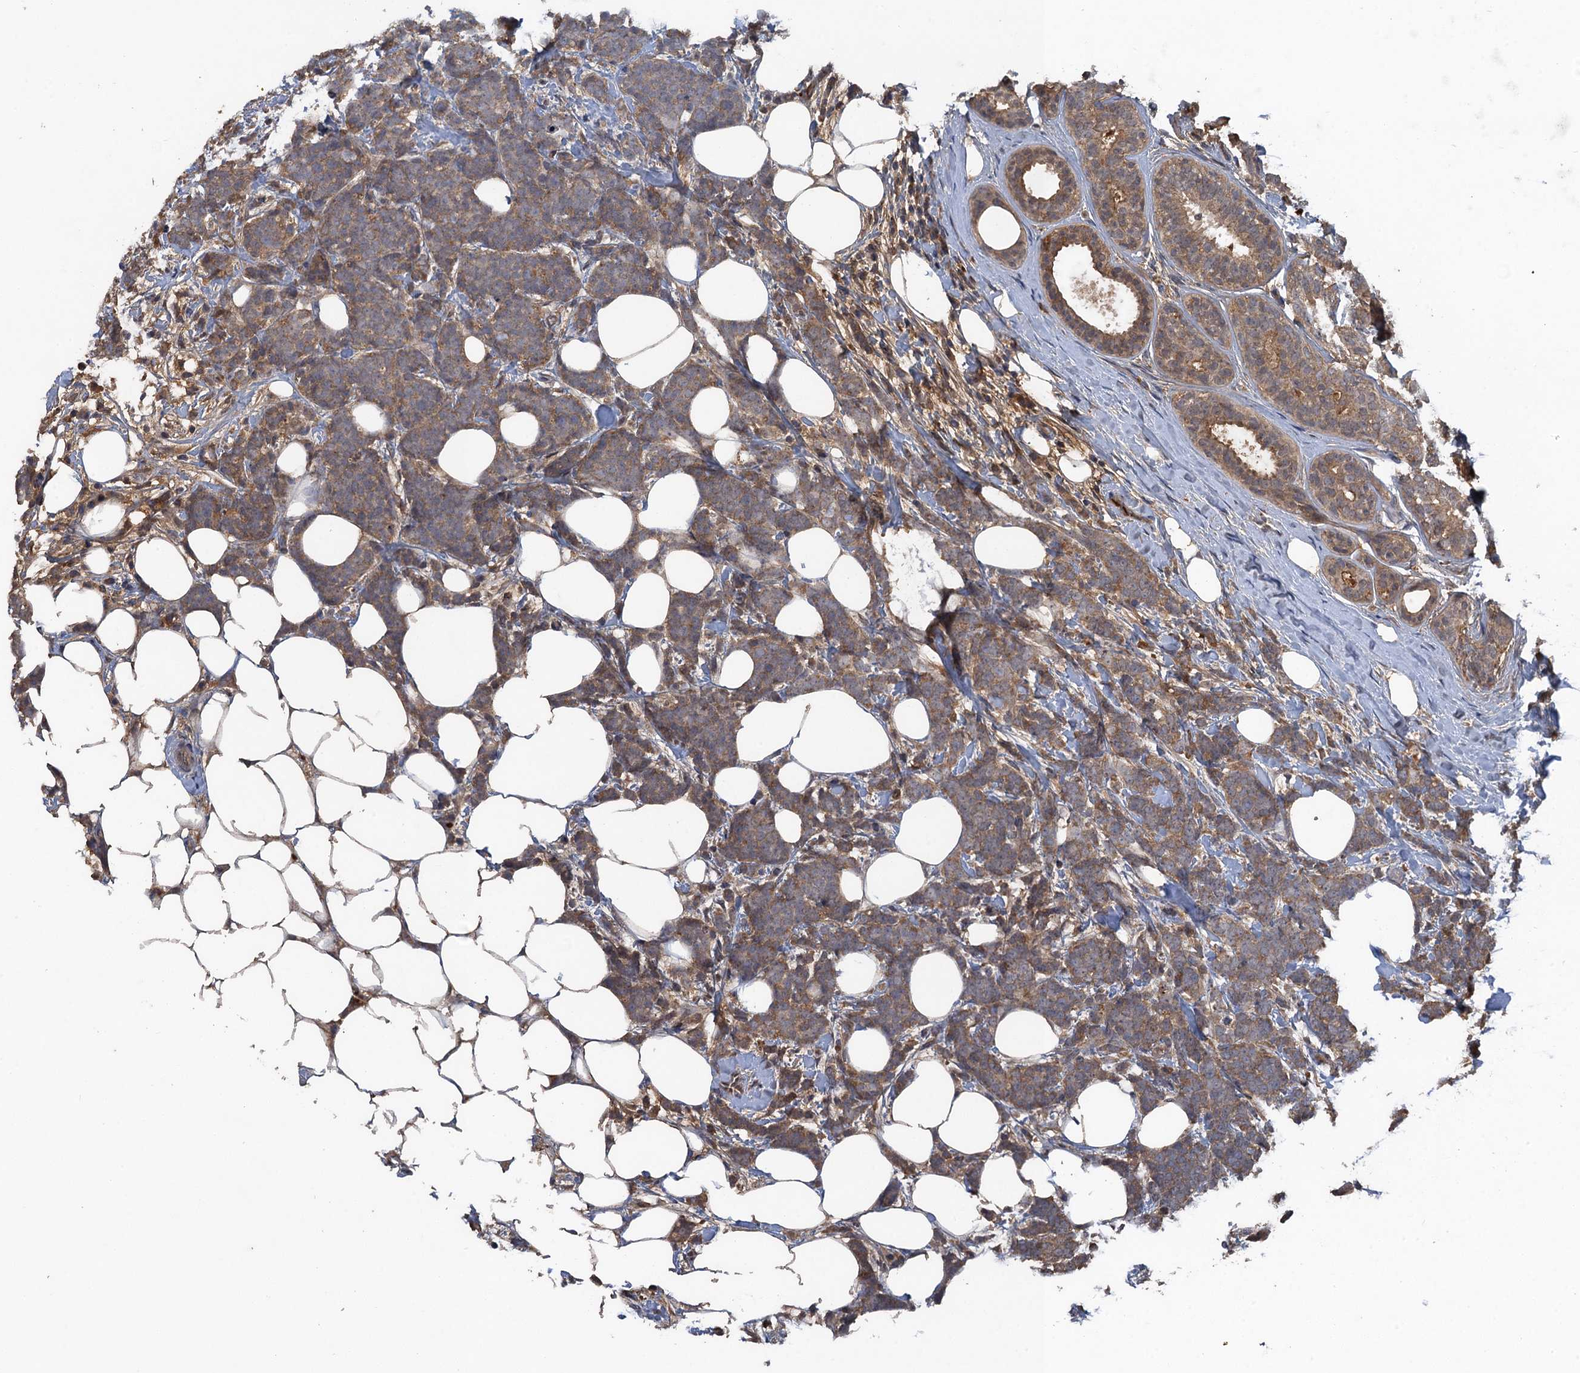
{"staining": {"intensity": "weak", "quantity": ">75%", "location": "cytoplasmic/membranous"}, "tissue": "breast cancer", "cell_type": "Tumor cells", "image_type": "cancer", "snomed": [{"axis": "morphology", "description": "Lobular carcinoma"}, {"axis": "topography", "description": "Breast"}], "caption": "Tumor cells show low levels of weak cytoplasmic/membranous expression in approximately >75% of cells in human breast lobular carcinoma. The protein is stained brown, and the nuclei are stained in blue (DAB (3,3'-diaminobenzidine) IHC with brightfield microscopy, high magnification).", "gene": "HAPLN3", "patient": {"sex": "female", "age": 58}}